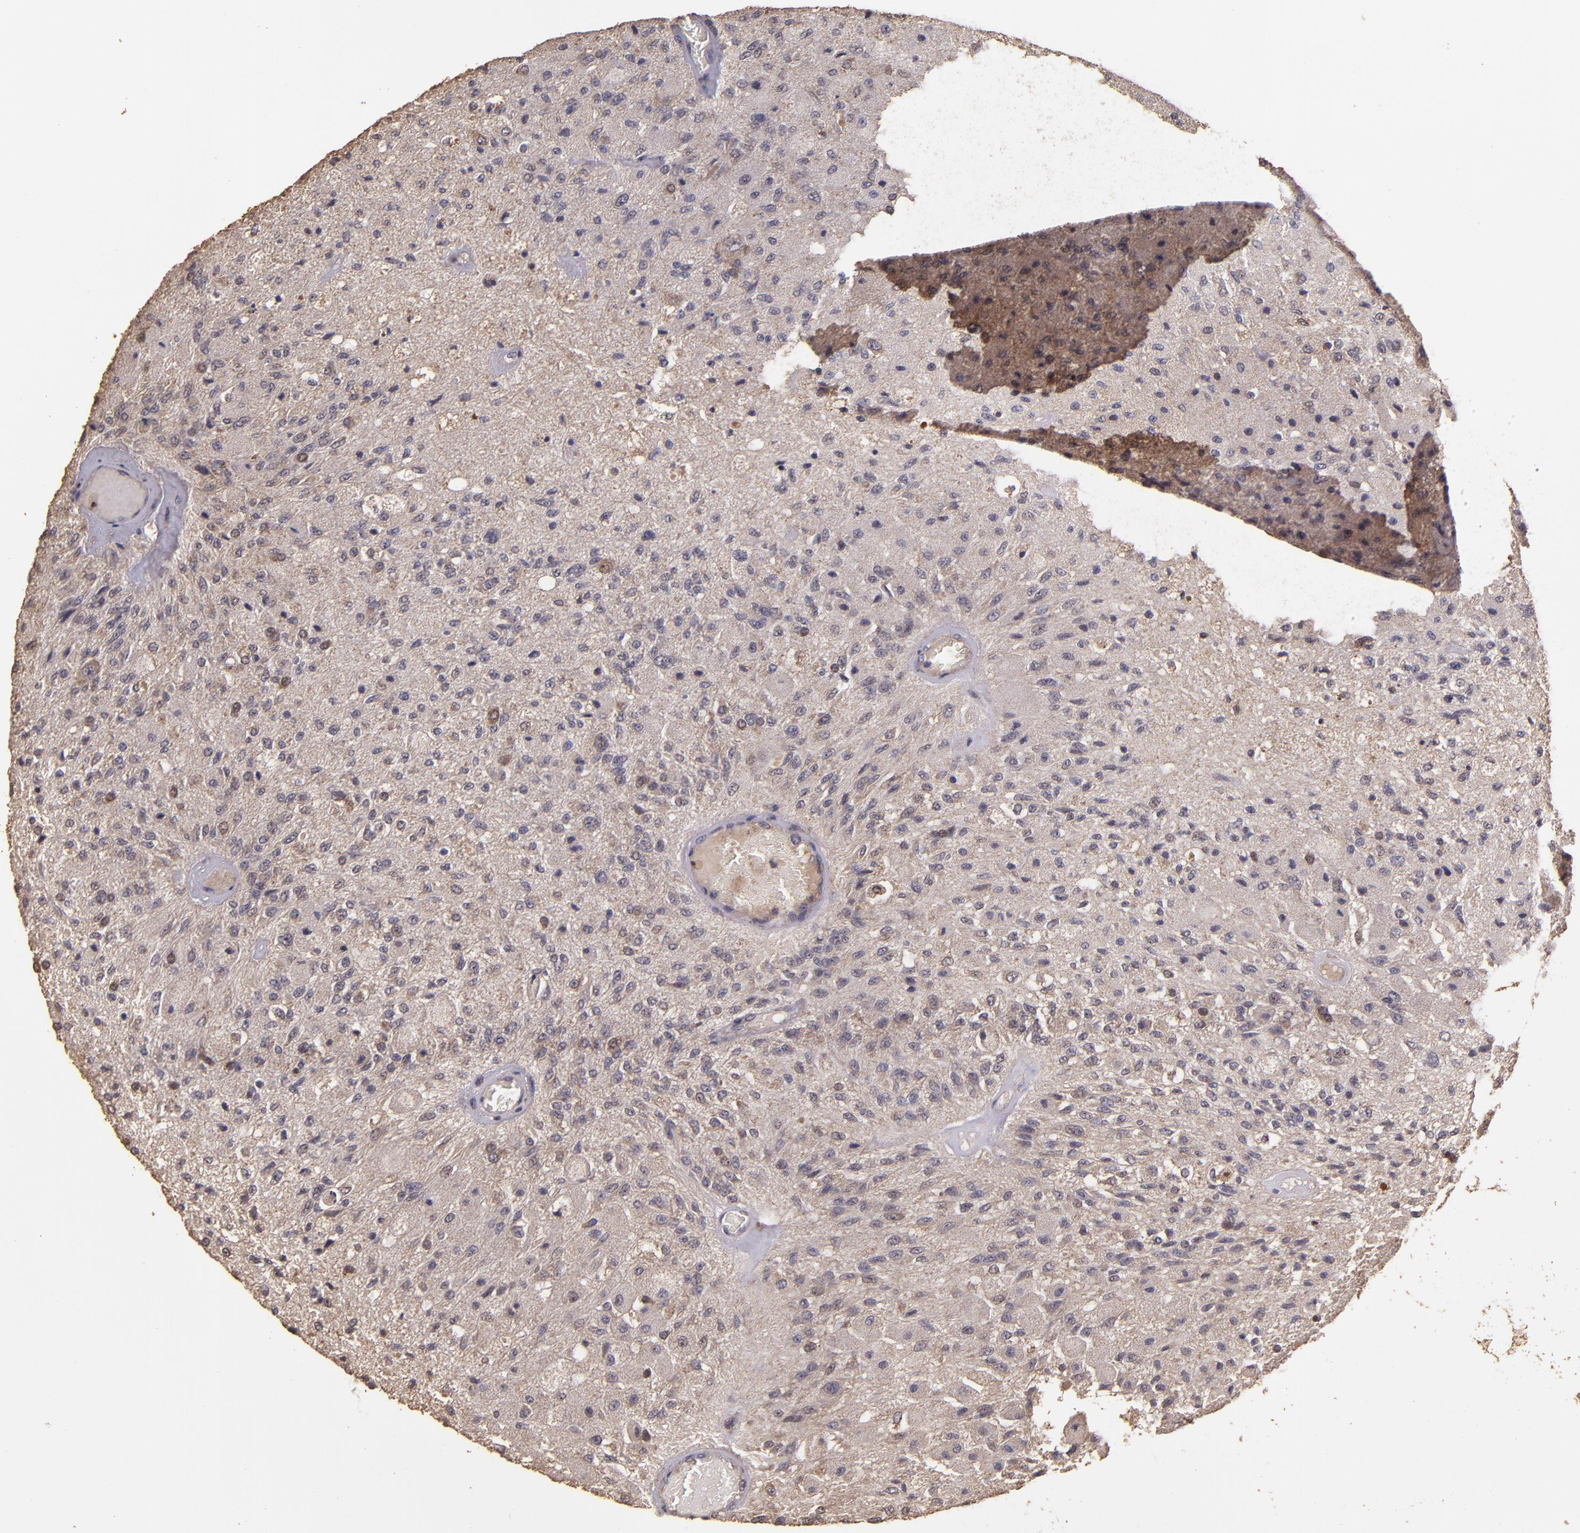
{"staining": {"intensity": "negative", "quantity": "none", "location": "none"}, "tissue": "glioma", "cell_type": "Tumor cells", "image_type": "cancer", "snomed": [{"axis": "morphology", "description": "Normal tissue, NOS"}, {"axis": "morphology", "description": "Glioma, malignant, High grade"}, {"axis": "topography", "description": "Cerebral cortex"}], "caption": "IHC histopathology image of glioma stained for a protein (brown), which demonstrates no positivity in tumor cells. Nuclei are stained in blue.", "gene": "HECTD1", "patient": {"sex": "male", "age": 77}}